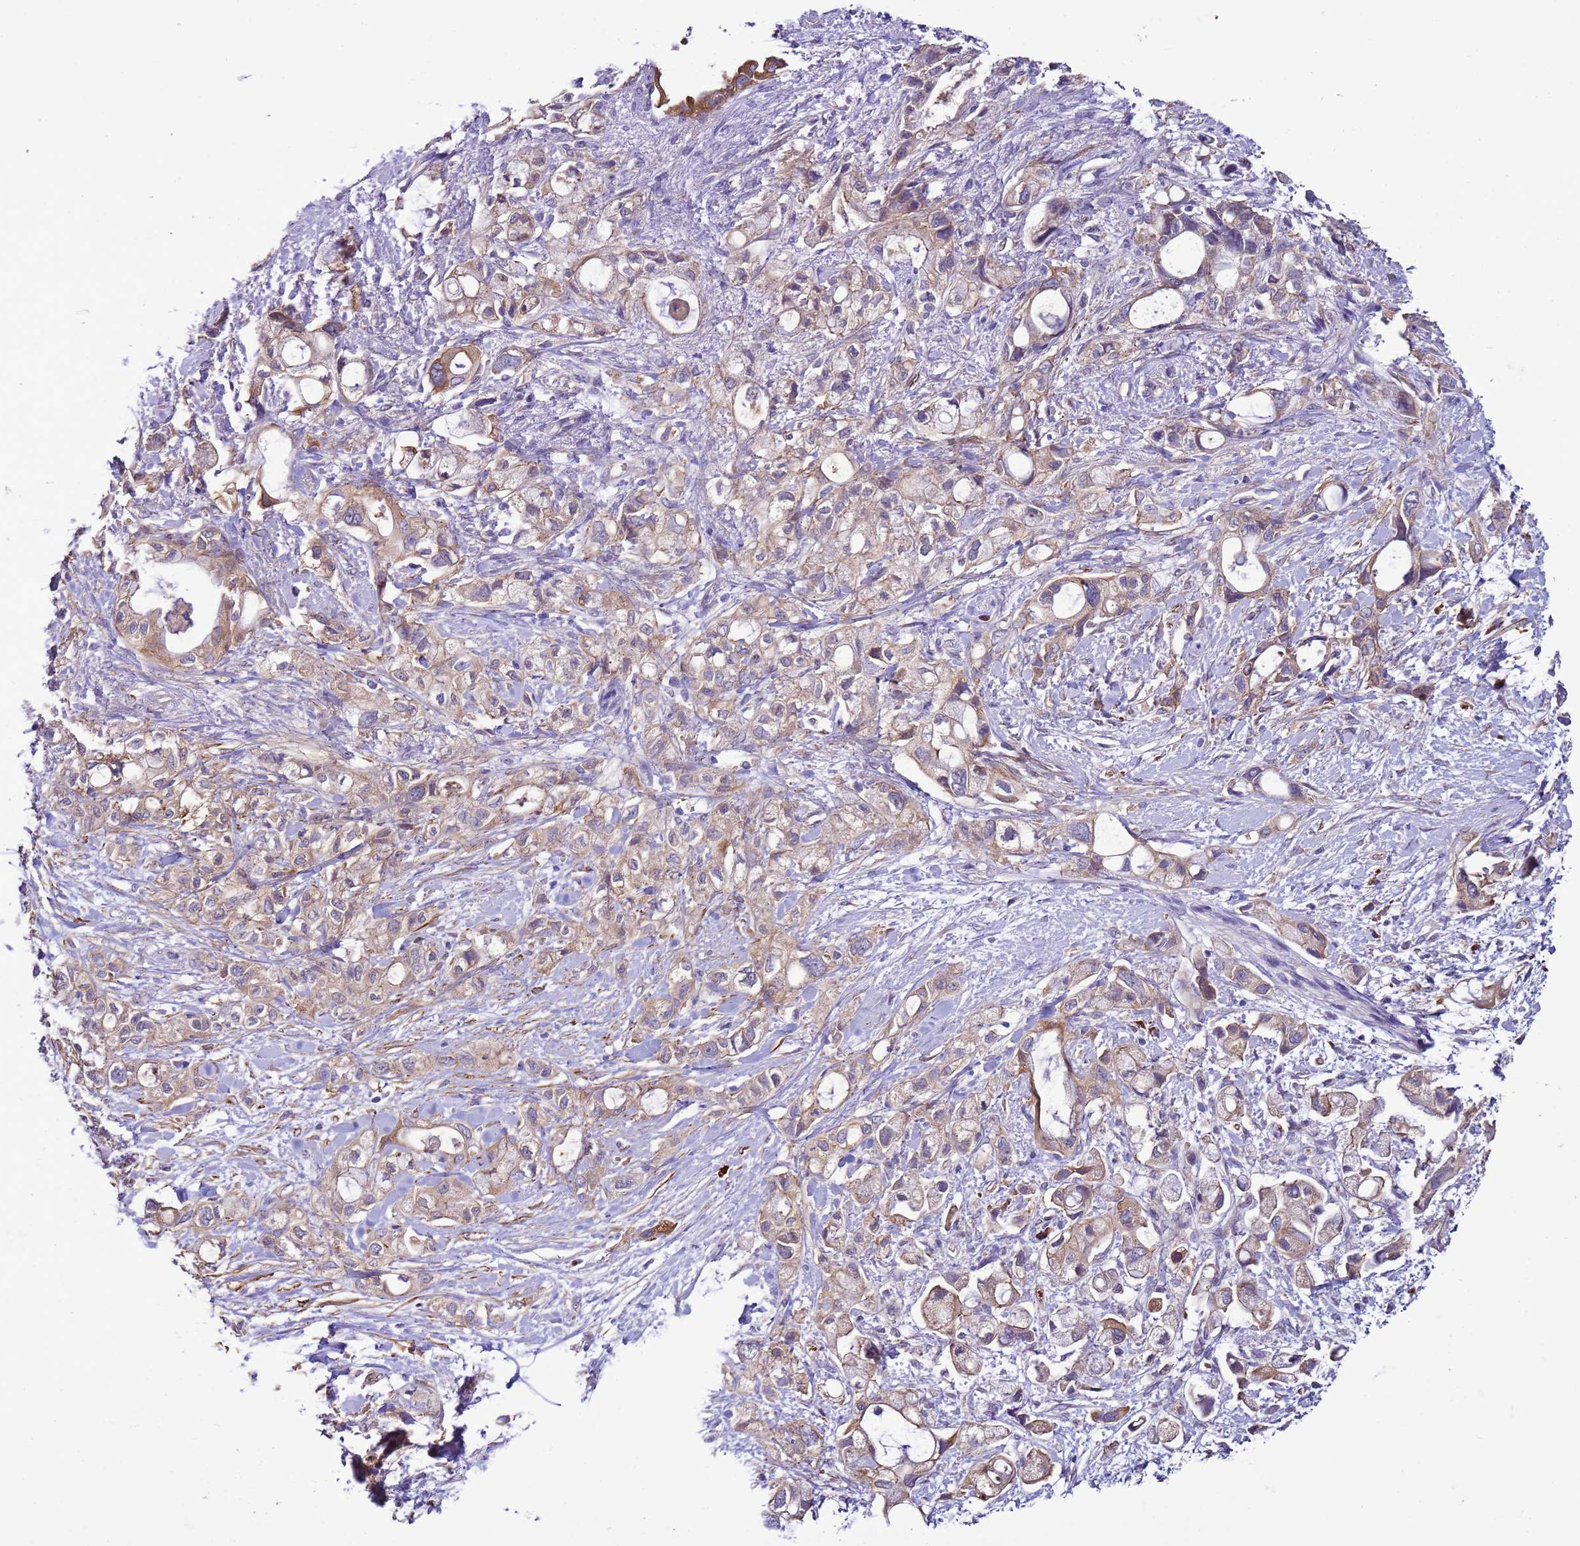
{"staining": {"intensity": "weak", "quantity": ">75%", "location": "cytoplasmic/membranous"}, "tissue": "pancreatic cancer", "cell_type": "Tumor cells", "image_type": "cancer", "snomed": [{"axis": "morphology", "description": "Adenocarcinoma, NOS"}, {"axis": "topography", "description": "Pancreas"}], "caption": "An immunohistochemistry (IHC) histopathology image of tumor tissue is shown. Protein staining in brown labels weak cytoplasmic/membranous positivity in pancreatic cancer (adenocarcinoma) within tumor cells.", "gene": "GEN1", "patient": {"sex": "female", "age": 56}}